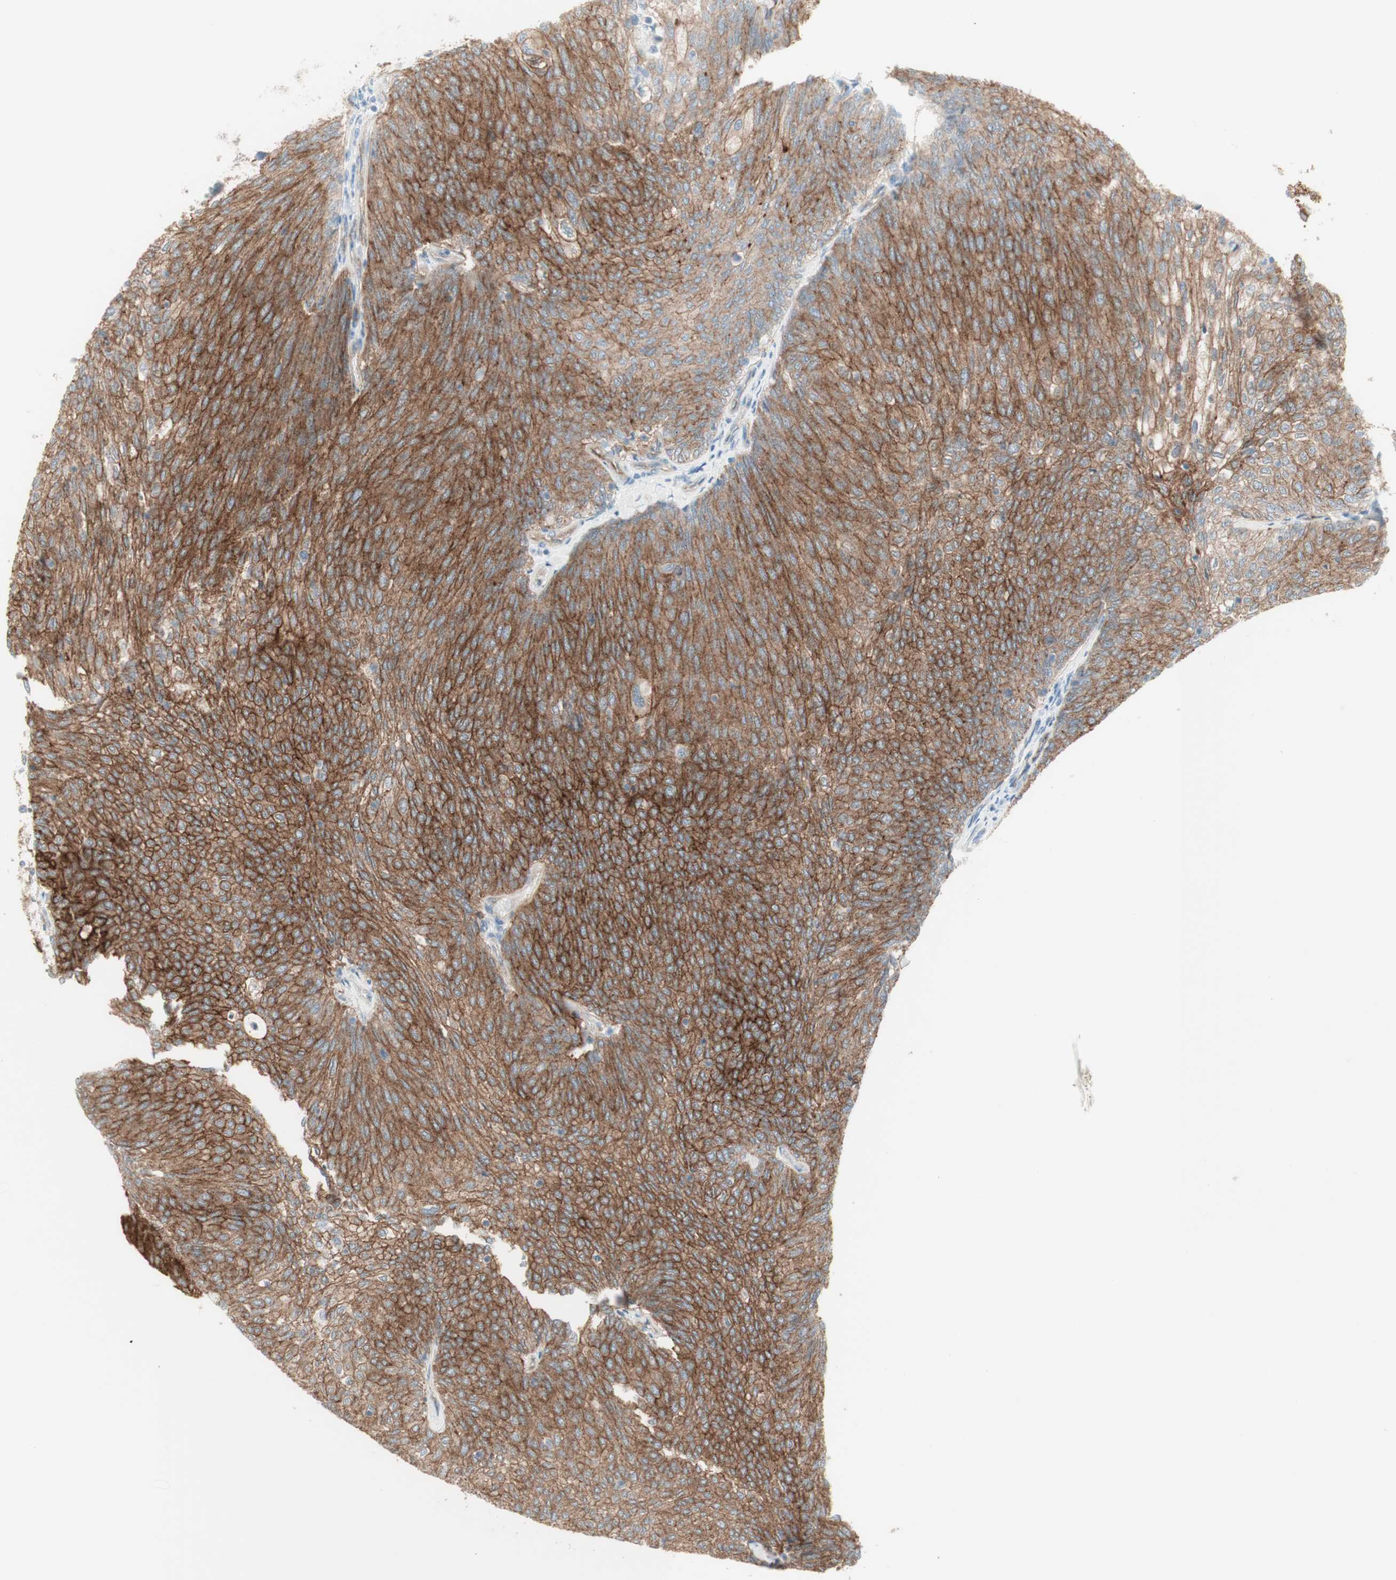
{"staining": {"intensity": "strong", "quantity": "25%-75%", "location": "cytoplasmic/membranous"}, "tissue": "urothelial cancer", "cell_type": "Tumor cells", "image_type": "cancer", "snomed": [{"axis": "morphology", "description": "Urothelial carcinoma, Low grade"}, {"axis": "topography", "description": "Urinary bladder"}], "caption": "Protein expression analysis of urothelial carcinoma (low-grade) displays strong cytoplasmic/membranous staining in approximately 25%-75% of tumor cells.", "gene": "MYO6", "patient": {"sex": "female", "age": 79}}